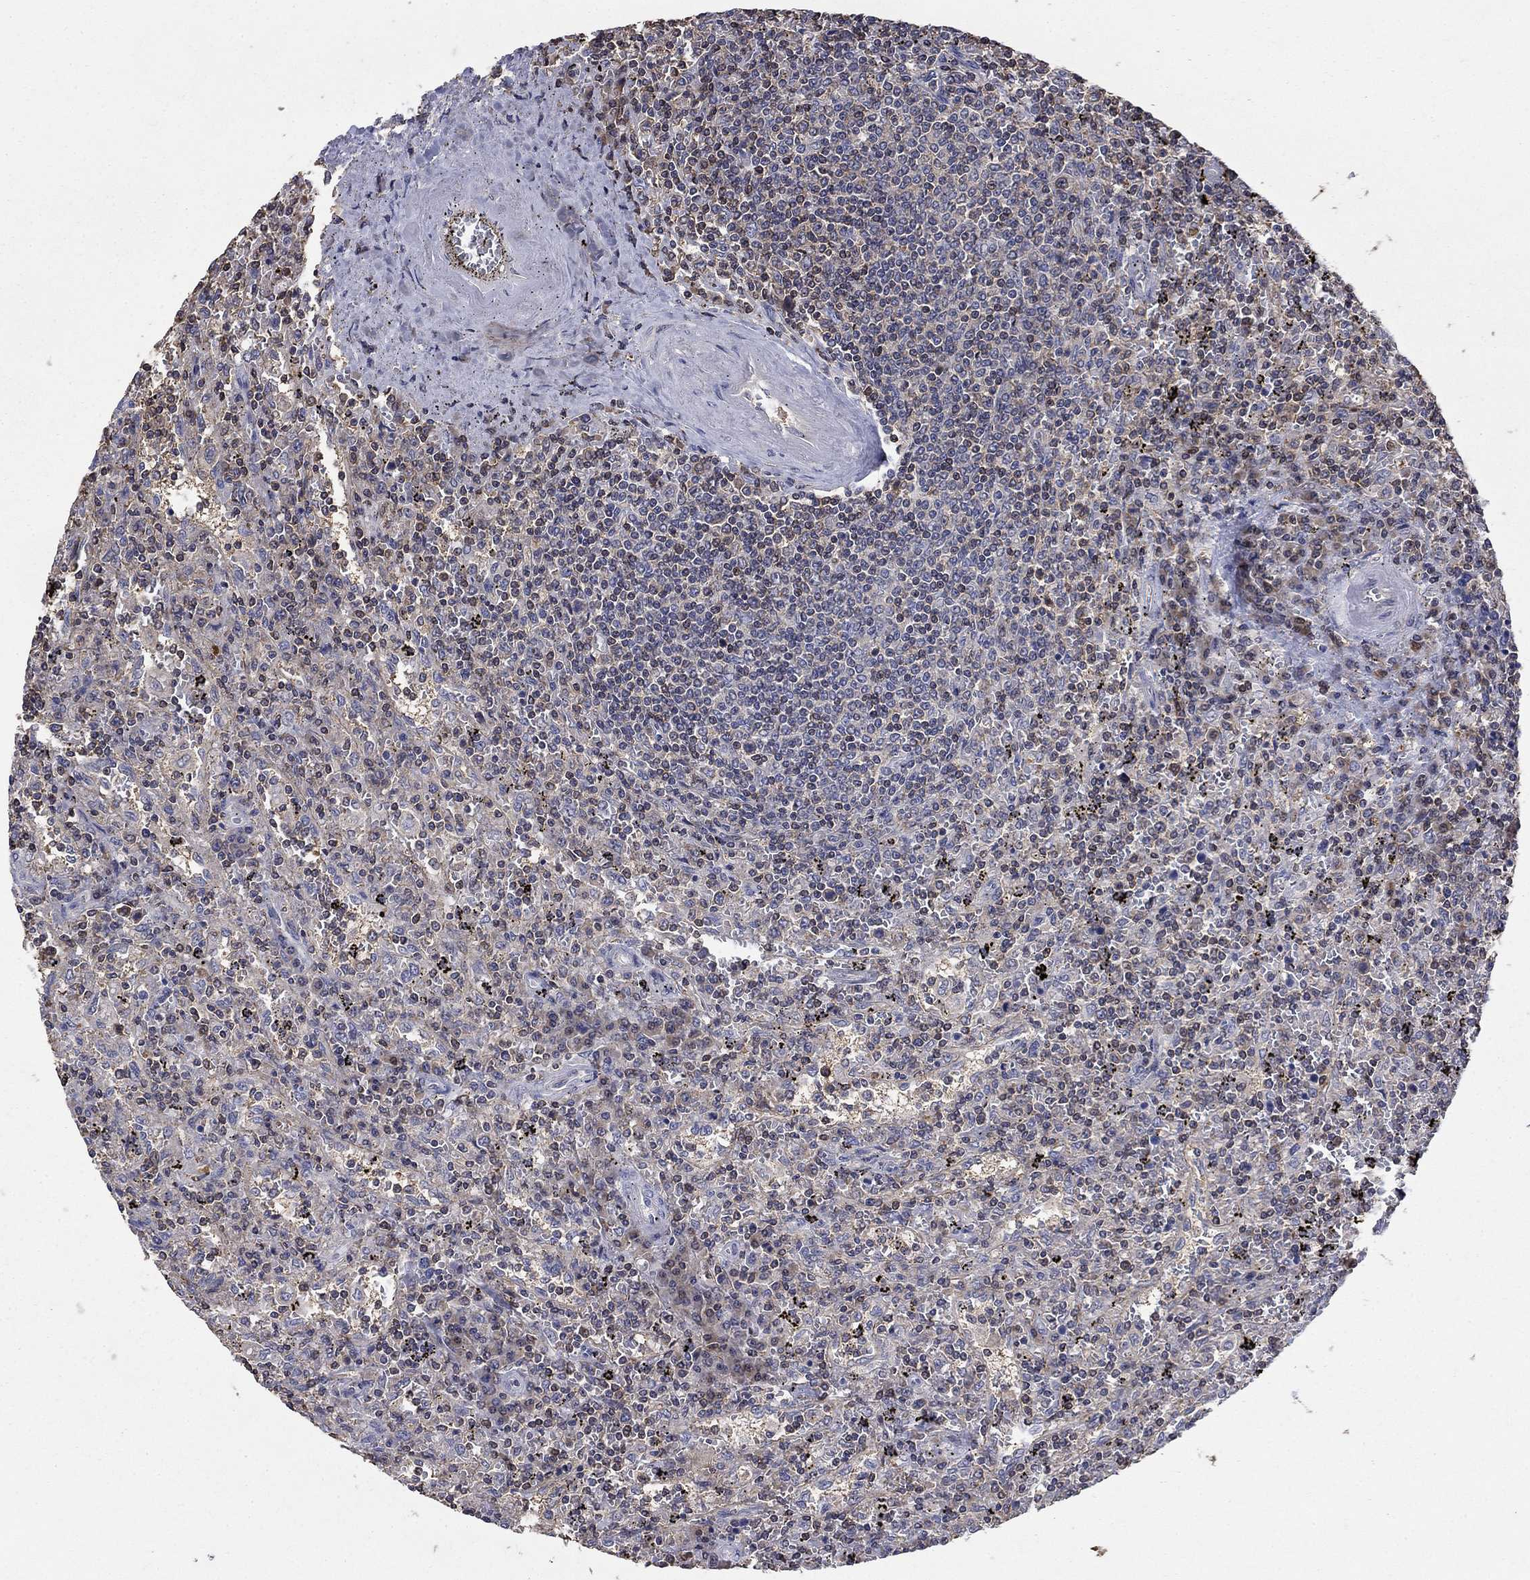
{"staining": {"intensity": "negative", "quantity": "none", "location": "none"}, "tissue": "lymphoma", "cell_type": "Tumor cells", "image_type": "cancer", "snomed": [{"axis": "morphology", "description": "Malignant lymphoma, non-Hodgkin's type, Low grade"}, {"axis": "topography", "description": "Spleen"}], "caption": "Low-grade malignant lymphoma, non-Hodgkin's type was stained to show a protein in brown. There is no significant positivity in tumor cells.", "gene": "DVL1", "patient": {"sex": "male", "age": 62}}